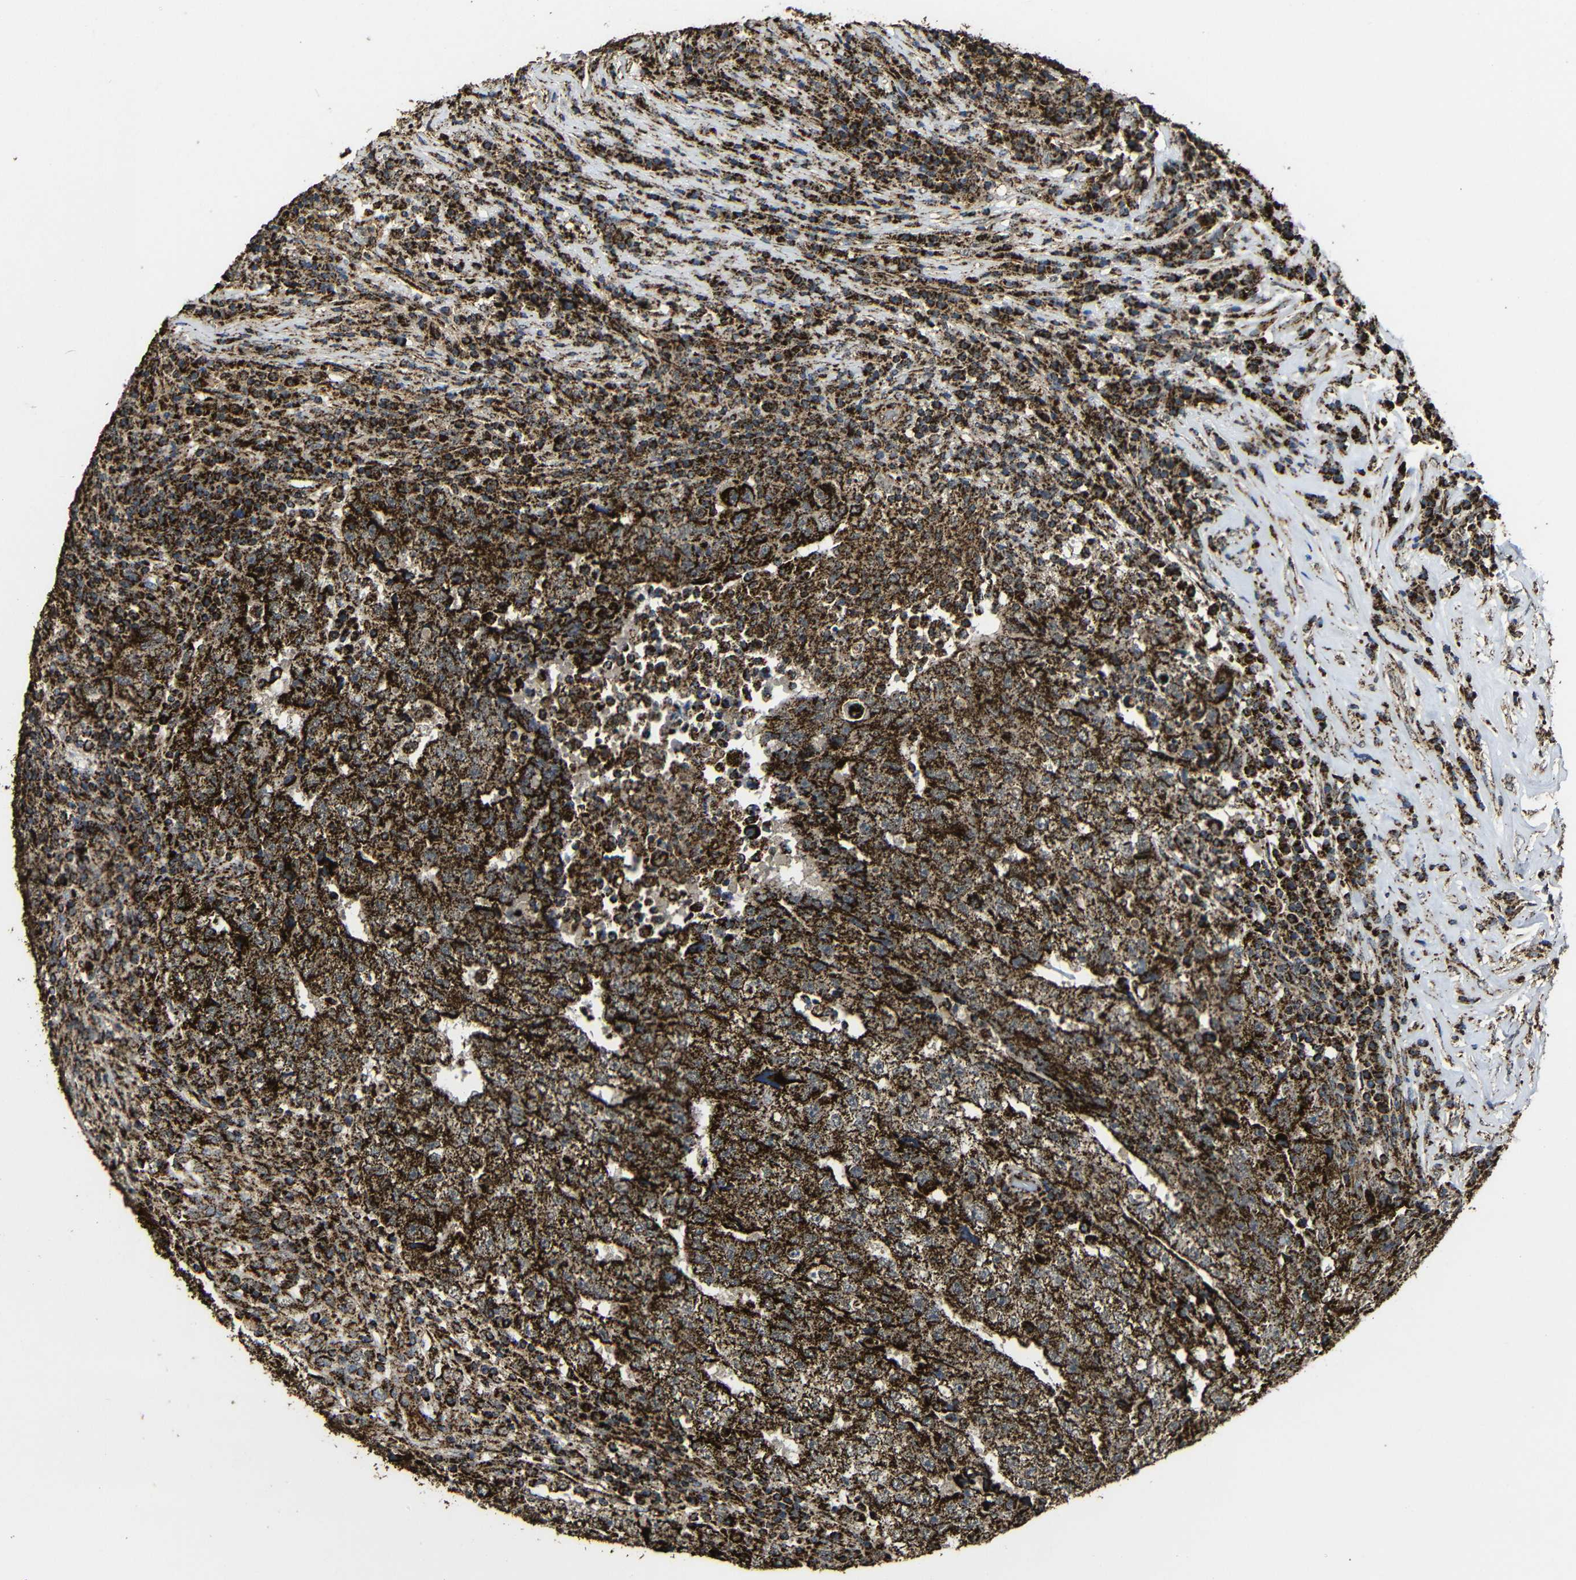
{"staining": {"intensity": "strong", "quantity": ">75%", "location": "cytoplasmic/membranous"}, "tissue": "testis cancer", "cell_type": "Tumor cells", "image_type": "cancer", "snomed": [{"axis": "morphology", "description": "Necrosis, NOS"}, {"axis": "morphology", "description": "Carcinoma, Embryonal, NOS"}, {"axis": "topography", "description": "Testis"}], "caption": "Testis cancer (embryonal carcinoma) stained for a protein (brown) reveals strong cytoplasmic/membranous positive staining in approximately >75% of tumor cells.", "gene": "ATP5F1A", "patient": {"sex": "male", "age": 19}}